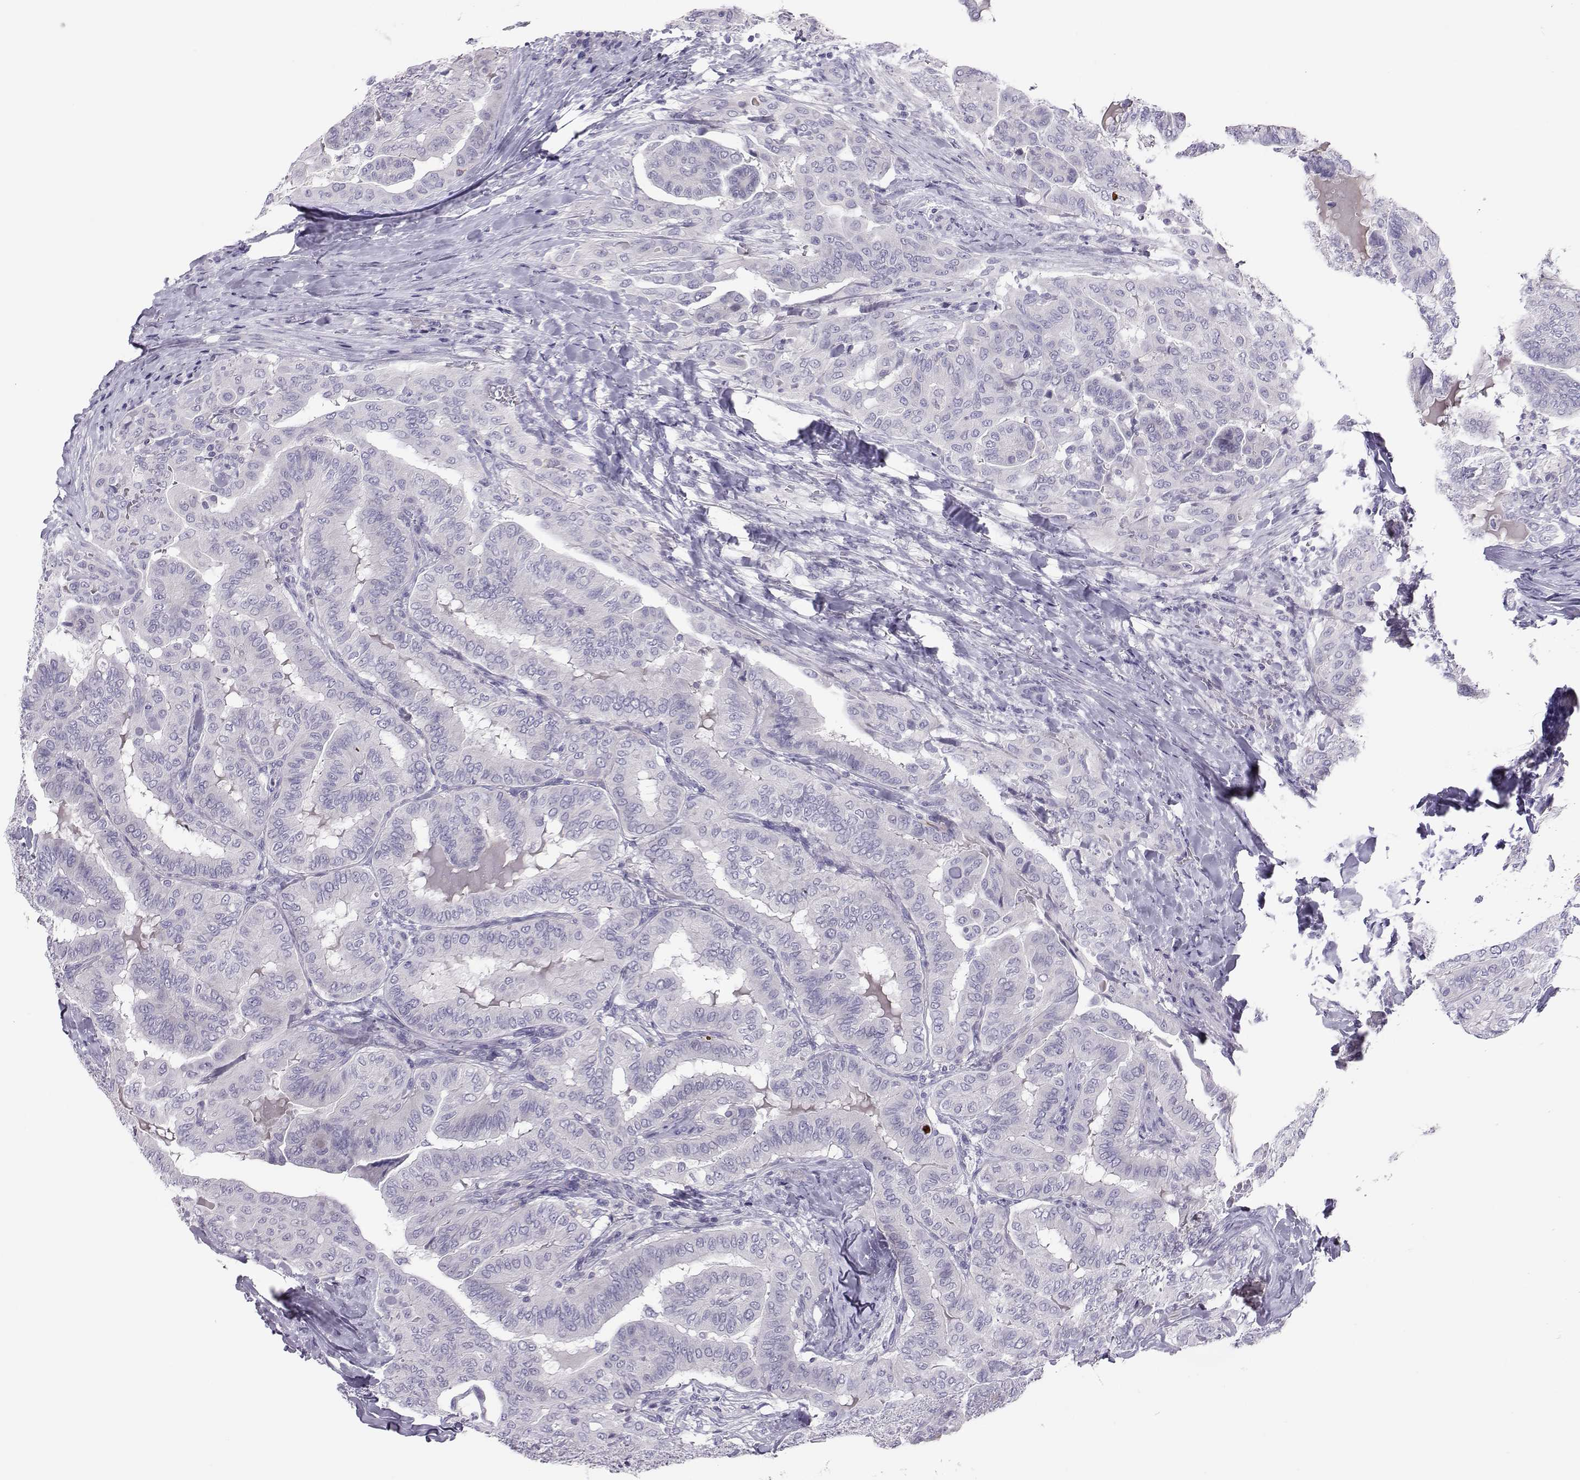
{"staining": {"intensity": "negative", "quantity": "none", "location": "none"}, "tissue": "thyroid cancer", "cell_type": "Tumor cells", "image_type": "cancer", "snomed": [{"axis": "morphology", "description": "Papillary adenocarcinoma, NOS"}, {"axis": "topography", "description": "Thyroid gland"}], "caption": "This is an immunohistochemistry (IHC) photomicrograph of human thyroid cancer (papillary adenocarcinoma). There is no staining in tumor cells.", "gene": "TRPM7", "patient": {"sex": "female", "age": 68}}